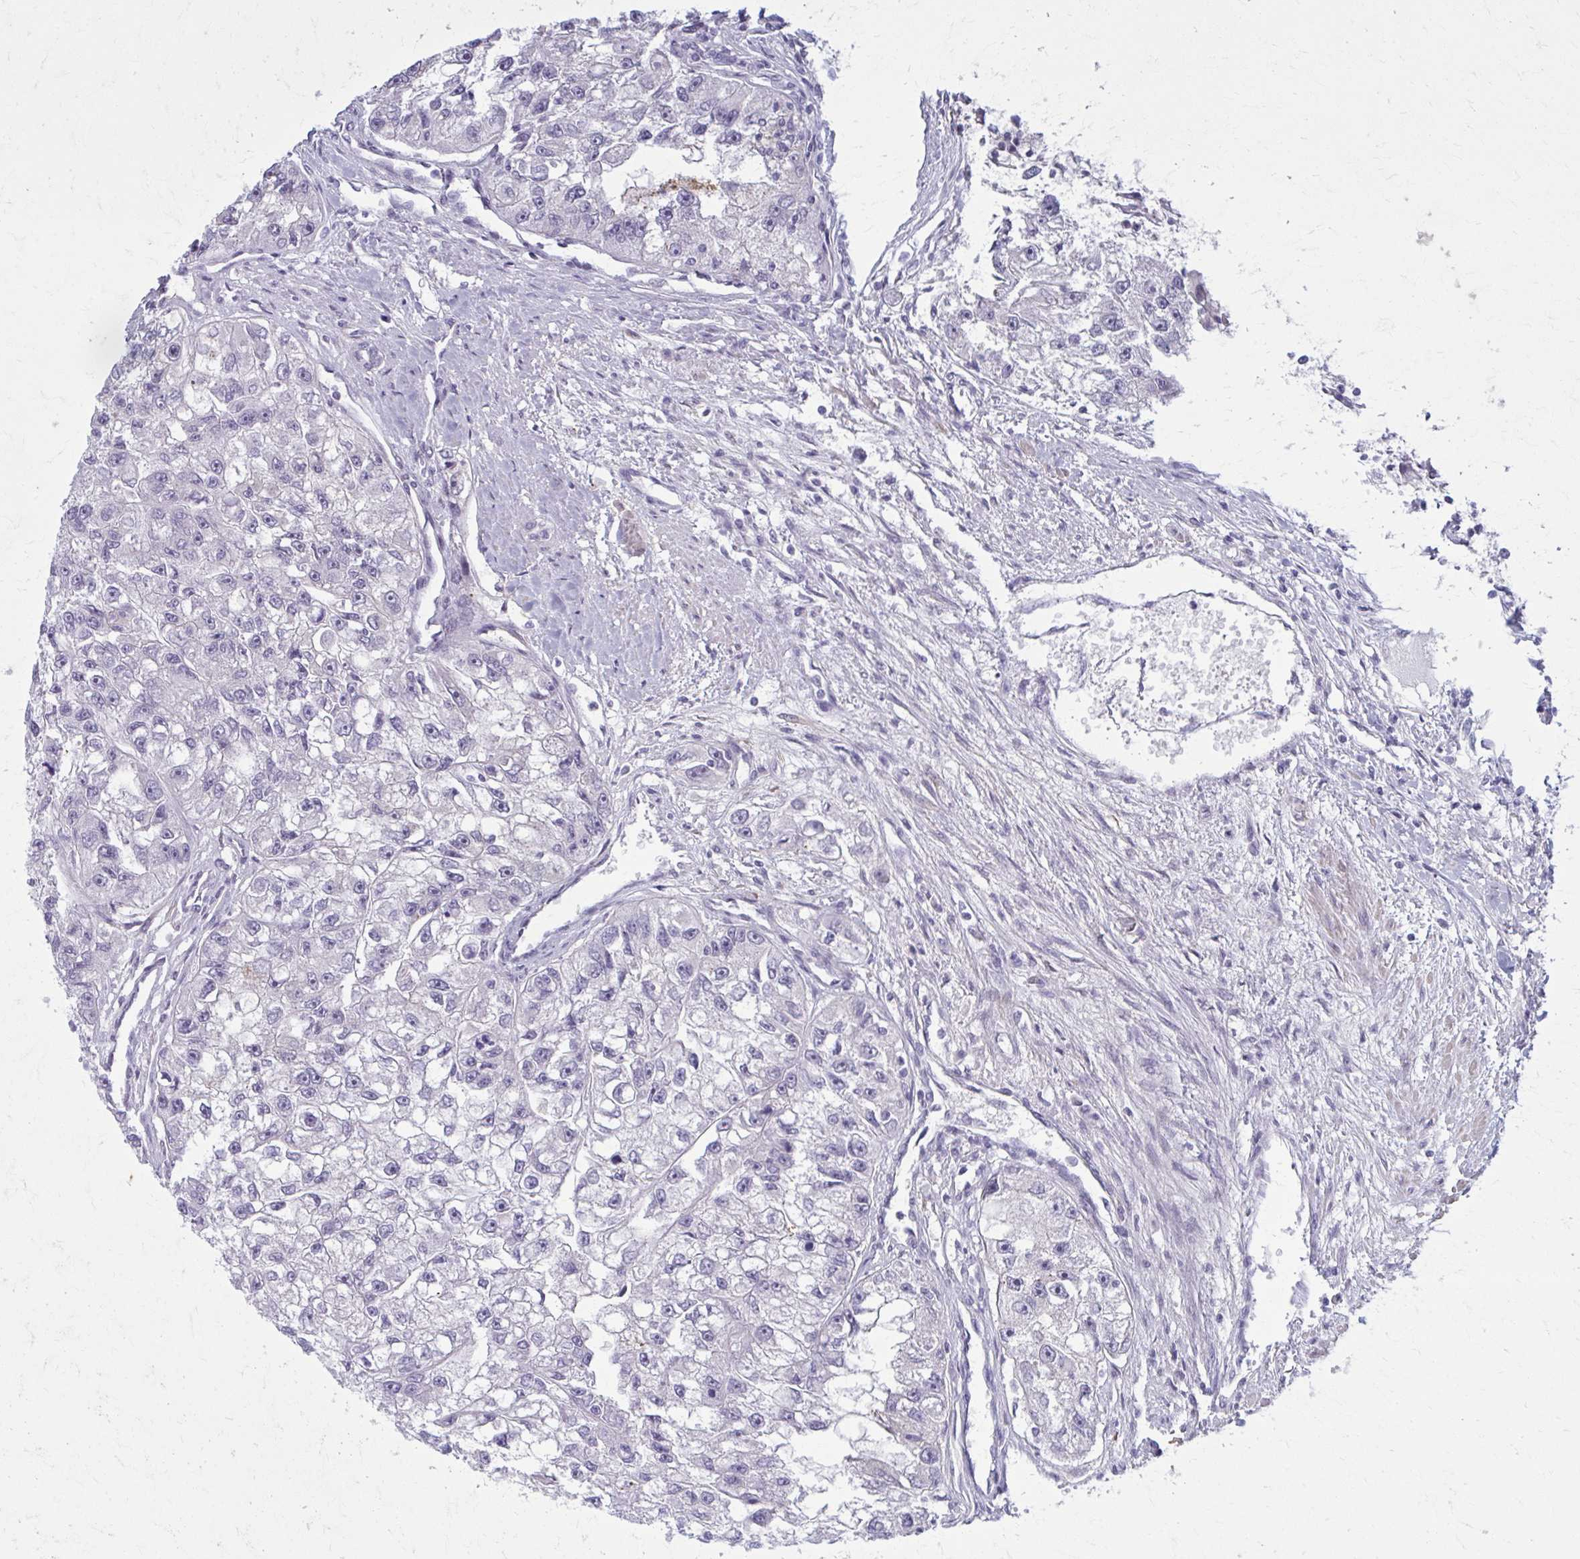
{"staining": {"intensity": "negative", "quantity": "none", "location": "none"}, "tissue": "renal cancer", "cell_type": "Tumor cells", "image_type": "cancer", "snomed": [{"axis": "morphology", "description": "Adenocarcinoma, NOS"}, {"axis": "topography", "description": "Kidney"}], "caption": "Image shows no protein expression in tumor cells of renal cancer (adenocarcinoma) tissue.", "gene": "NUMBL", "patient": {"sex": "male", "age": 63}}